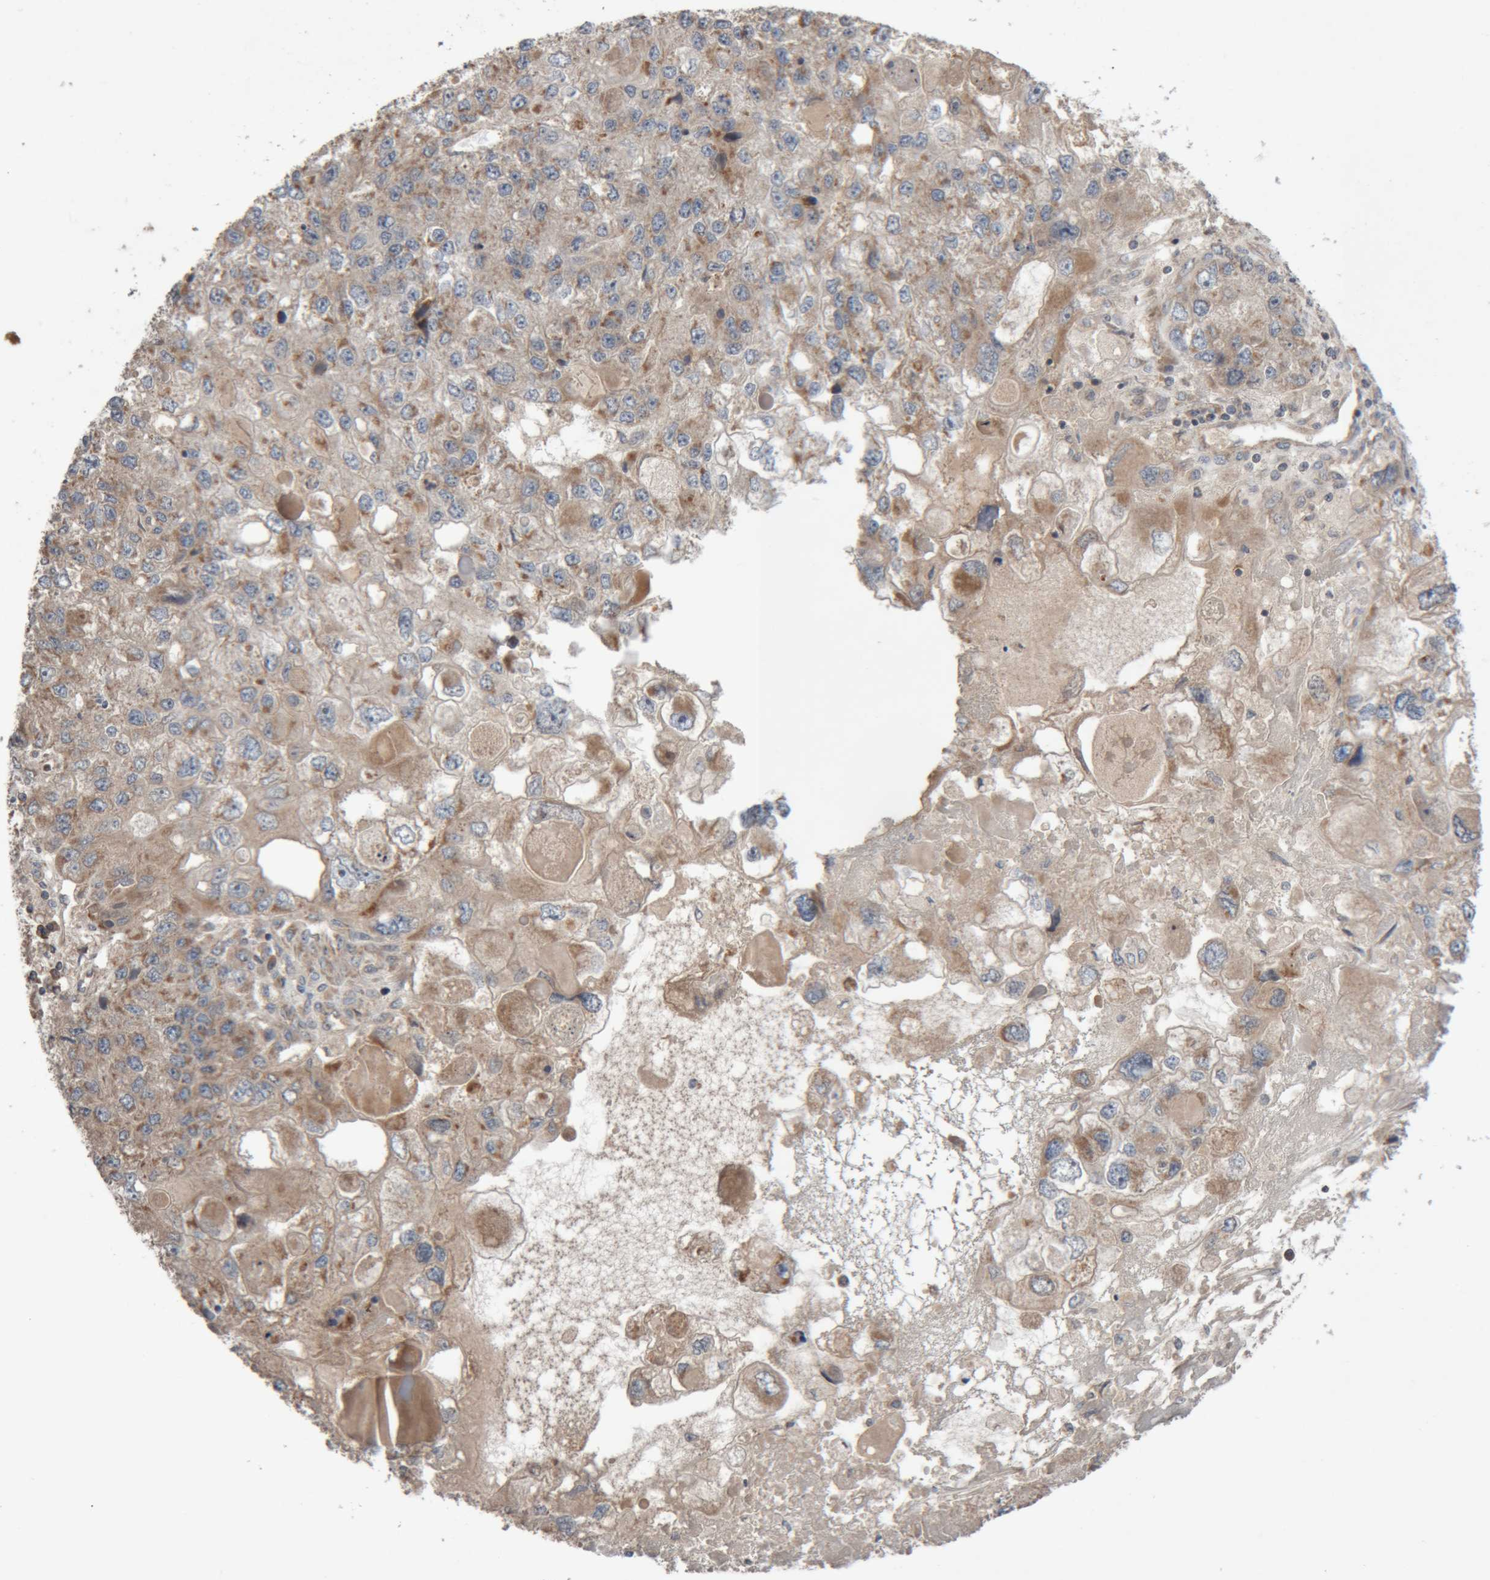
{"staining": {"intensity": "moderate", "quantity": ">75%", "location": "cytoplasmic/membranous"}, "tissue": "endometrial cancer", "cell_type": "Tumor cells", "image_type": "cancer", "snomed": [{"axis": "morphology", "description": "Adenocarcinoma, NOS"}, {"axis": "topography", "description": "Endometrium"}], "caption": "Protein staining of endometrial adenocarcinoma tissue exhibits moderate cytoplasmic/membranous staining in approximately >75% of tumor cells.", "gene": "KIF21B", "patient": {"sex": "female", "age": 49}}